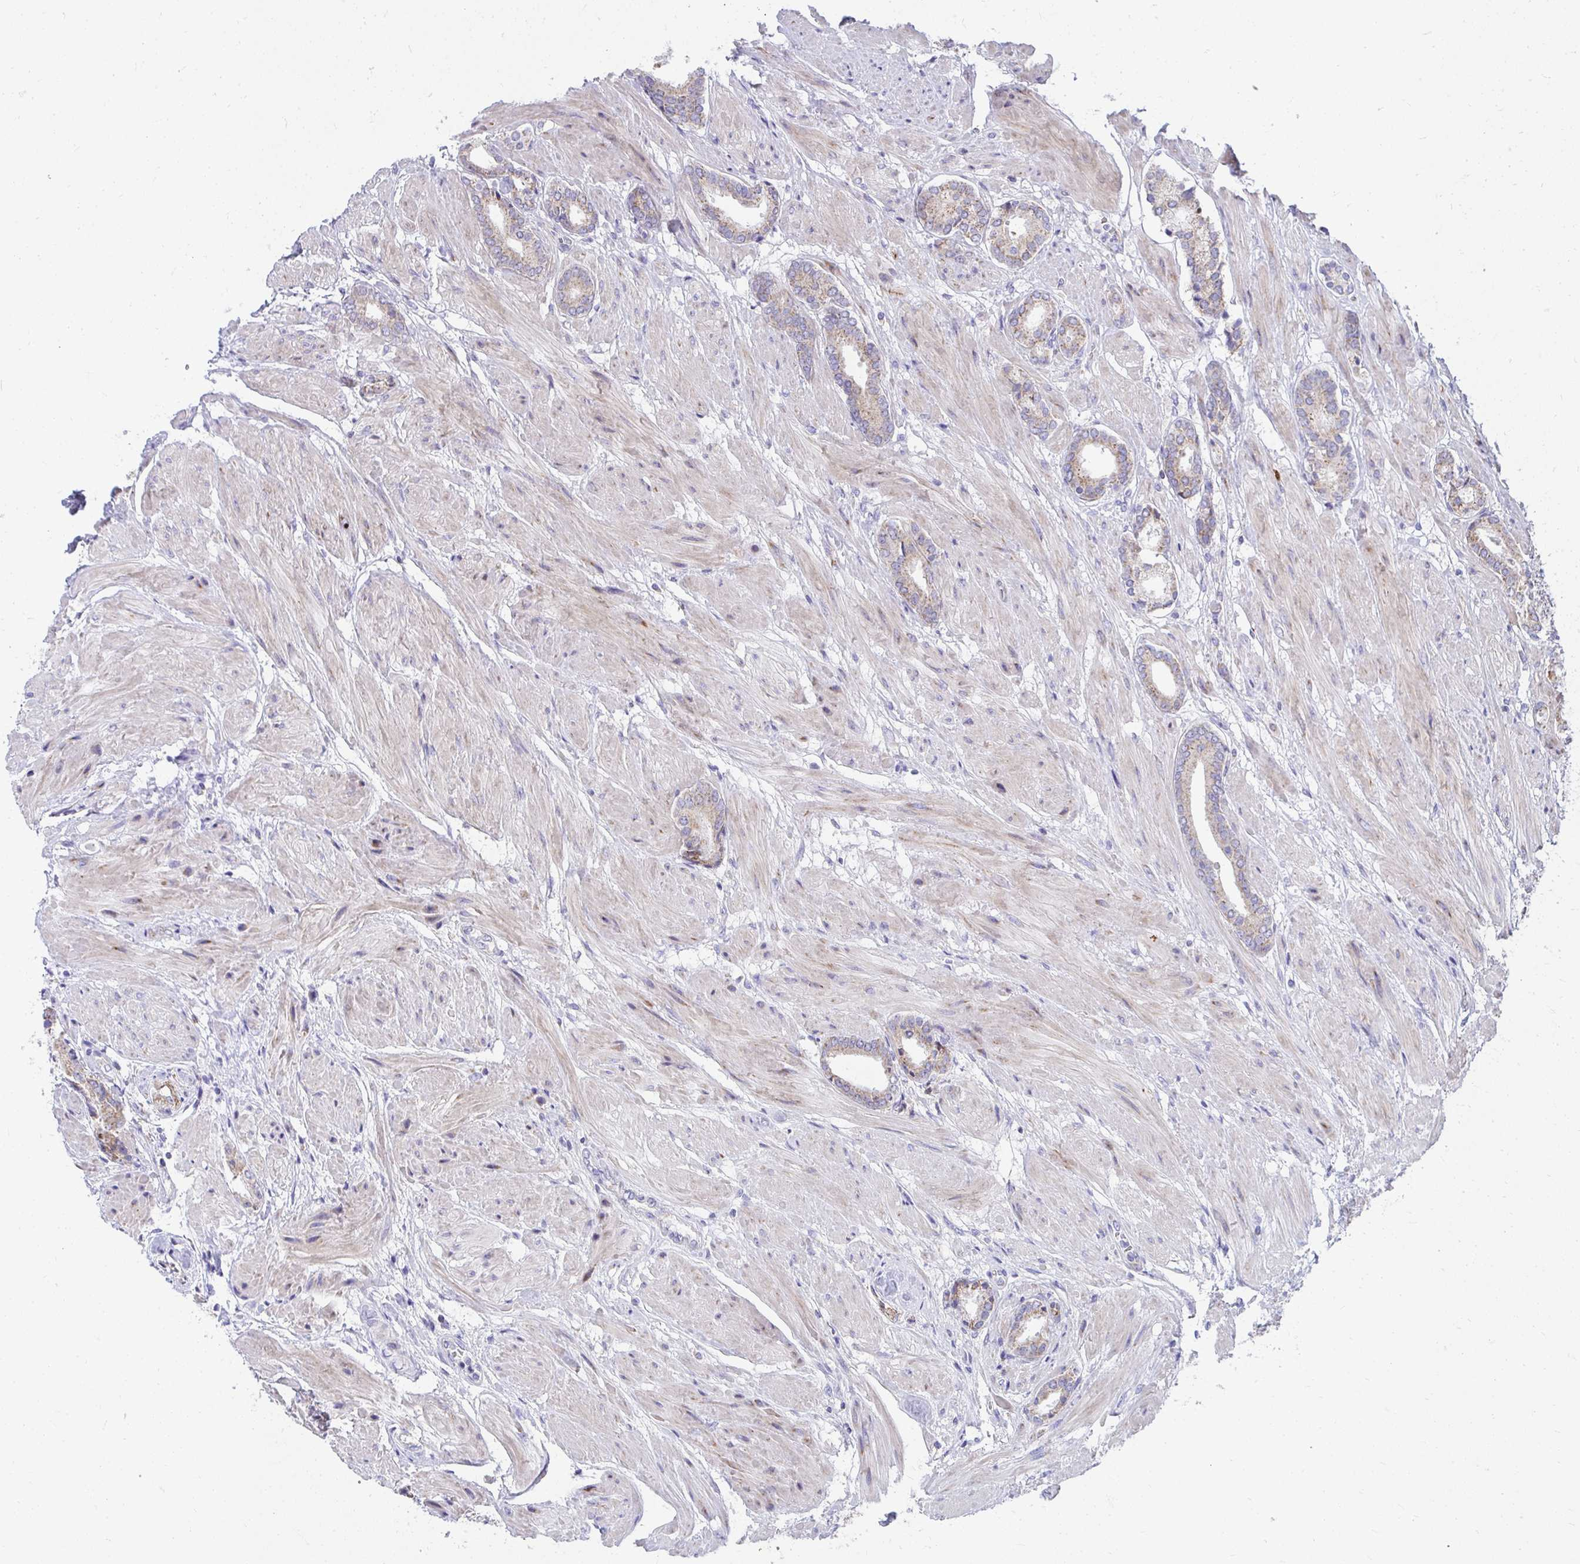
{"staining": {"intensity": "weak", "quantity": "25%-75%", "location": "cytoplasmic/membranous"}, "tissue": "prostate cancer", "cell_type": "Tumor cells", "image_type": "cancer", "snomed": [{"axis": "morphology", "description": "Adenocarcinoma, High grade"}, {"axis": "topography", "description": "Prostate"}], "caption": "A brown stain highlights weak cytoplasmic/membranous positivity of a protein in human prostate cancer (high-grade adenocarcinoma) tumor cells.", "gene": "IL37", "patient": {"sex": "male", "age": 56}}